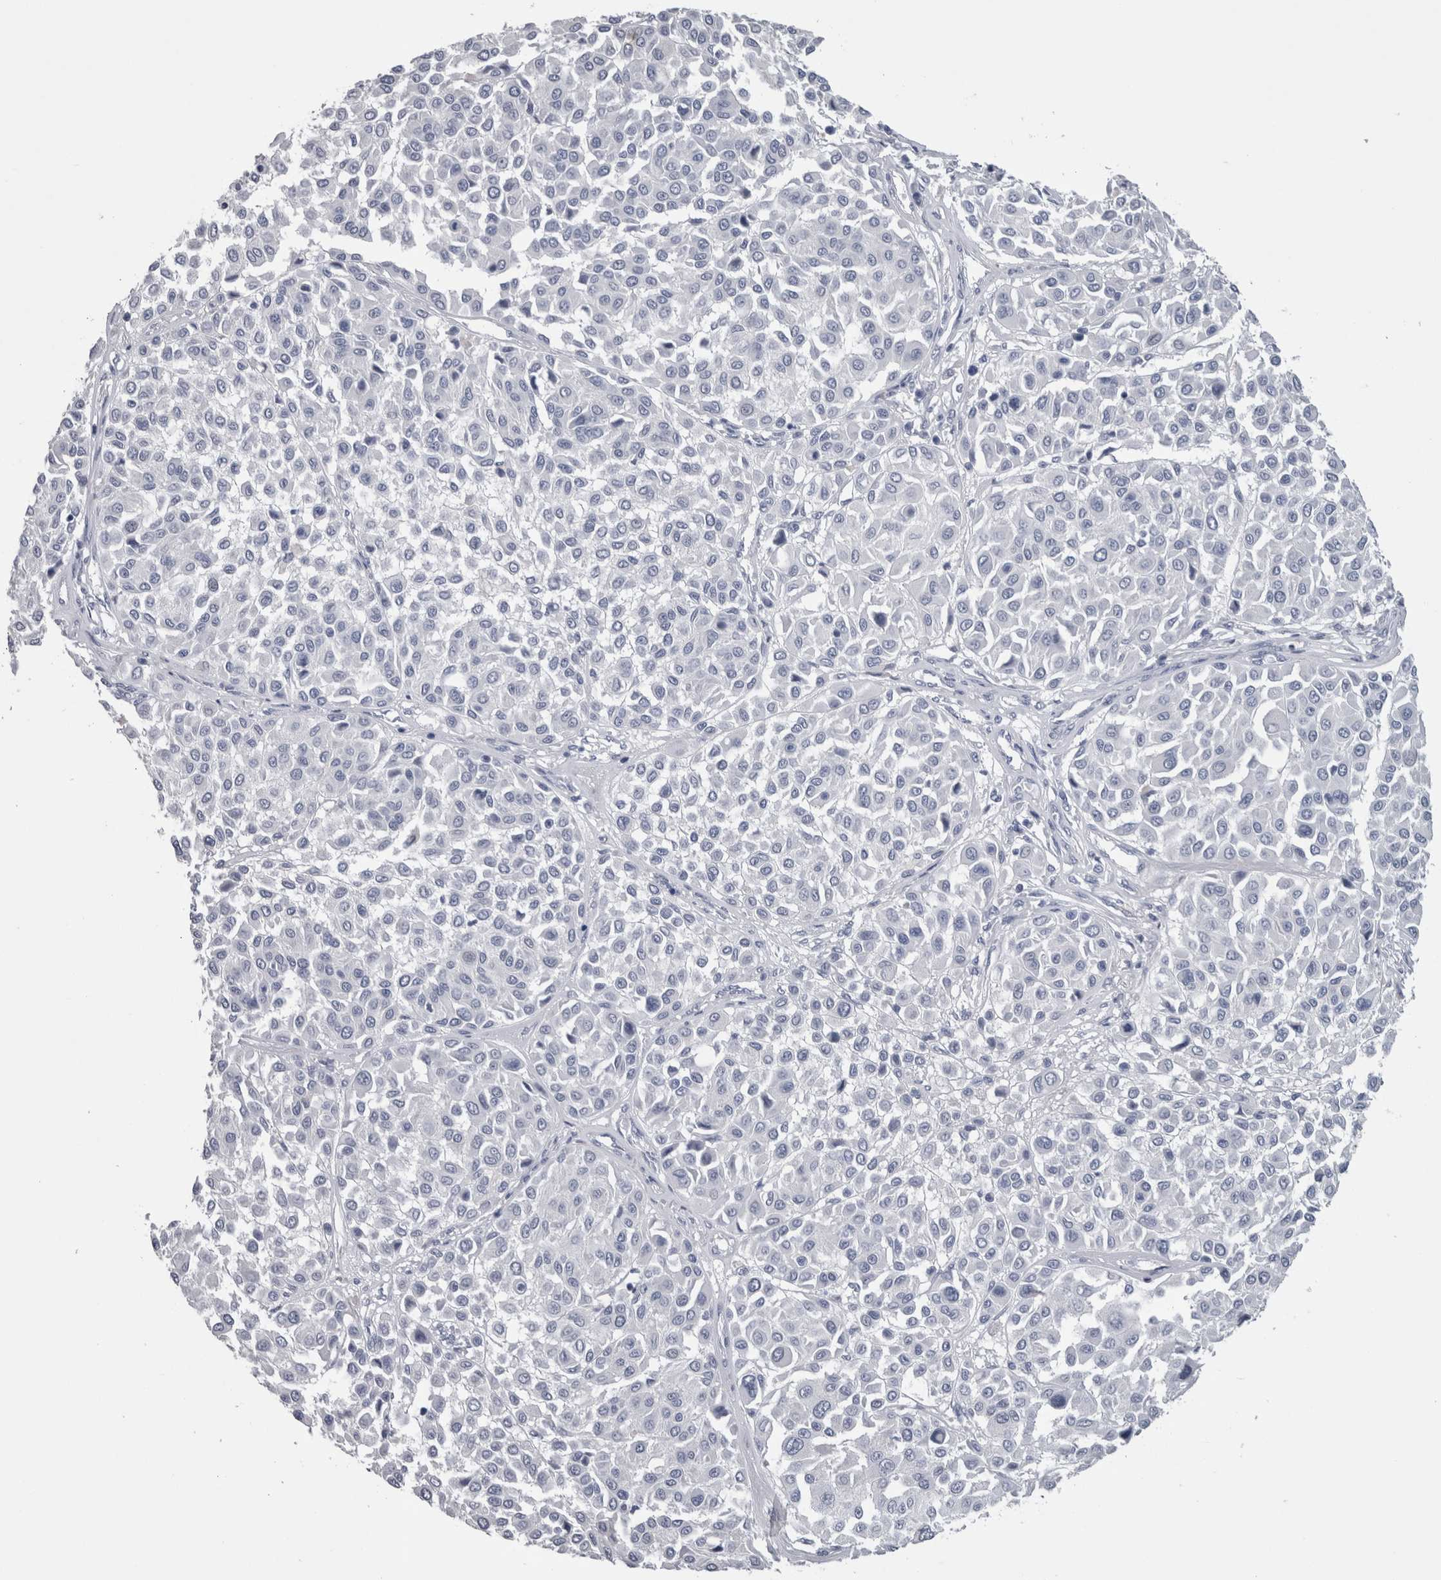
{"staining": {"intensity": "negative", "quantity": "none", "location": "none"}, "tissue": "melanoma", "cell_type": "Tumor cells", "image_type": "cancer", "snomed": [{"axis": "morphology", "description": "Malignant melanoma, Metastatic site"}, {"axis": "topography", "description": "Soft tissue"}], "caption": "A photomicrograph of human malignant melanoma (metastatic site) is negative for staining in tumor cells. (DAB (3,3'-diaminobenzidine) immunohistochemistry visualized using brightfield microscopy, high magnification).", "gene": "CA8", "patient": {"sex": "male", "age": 41}}